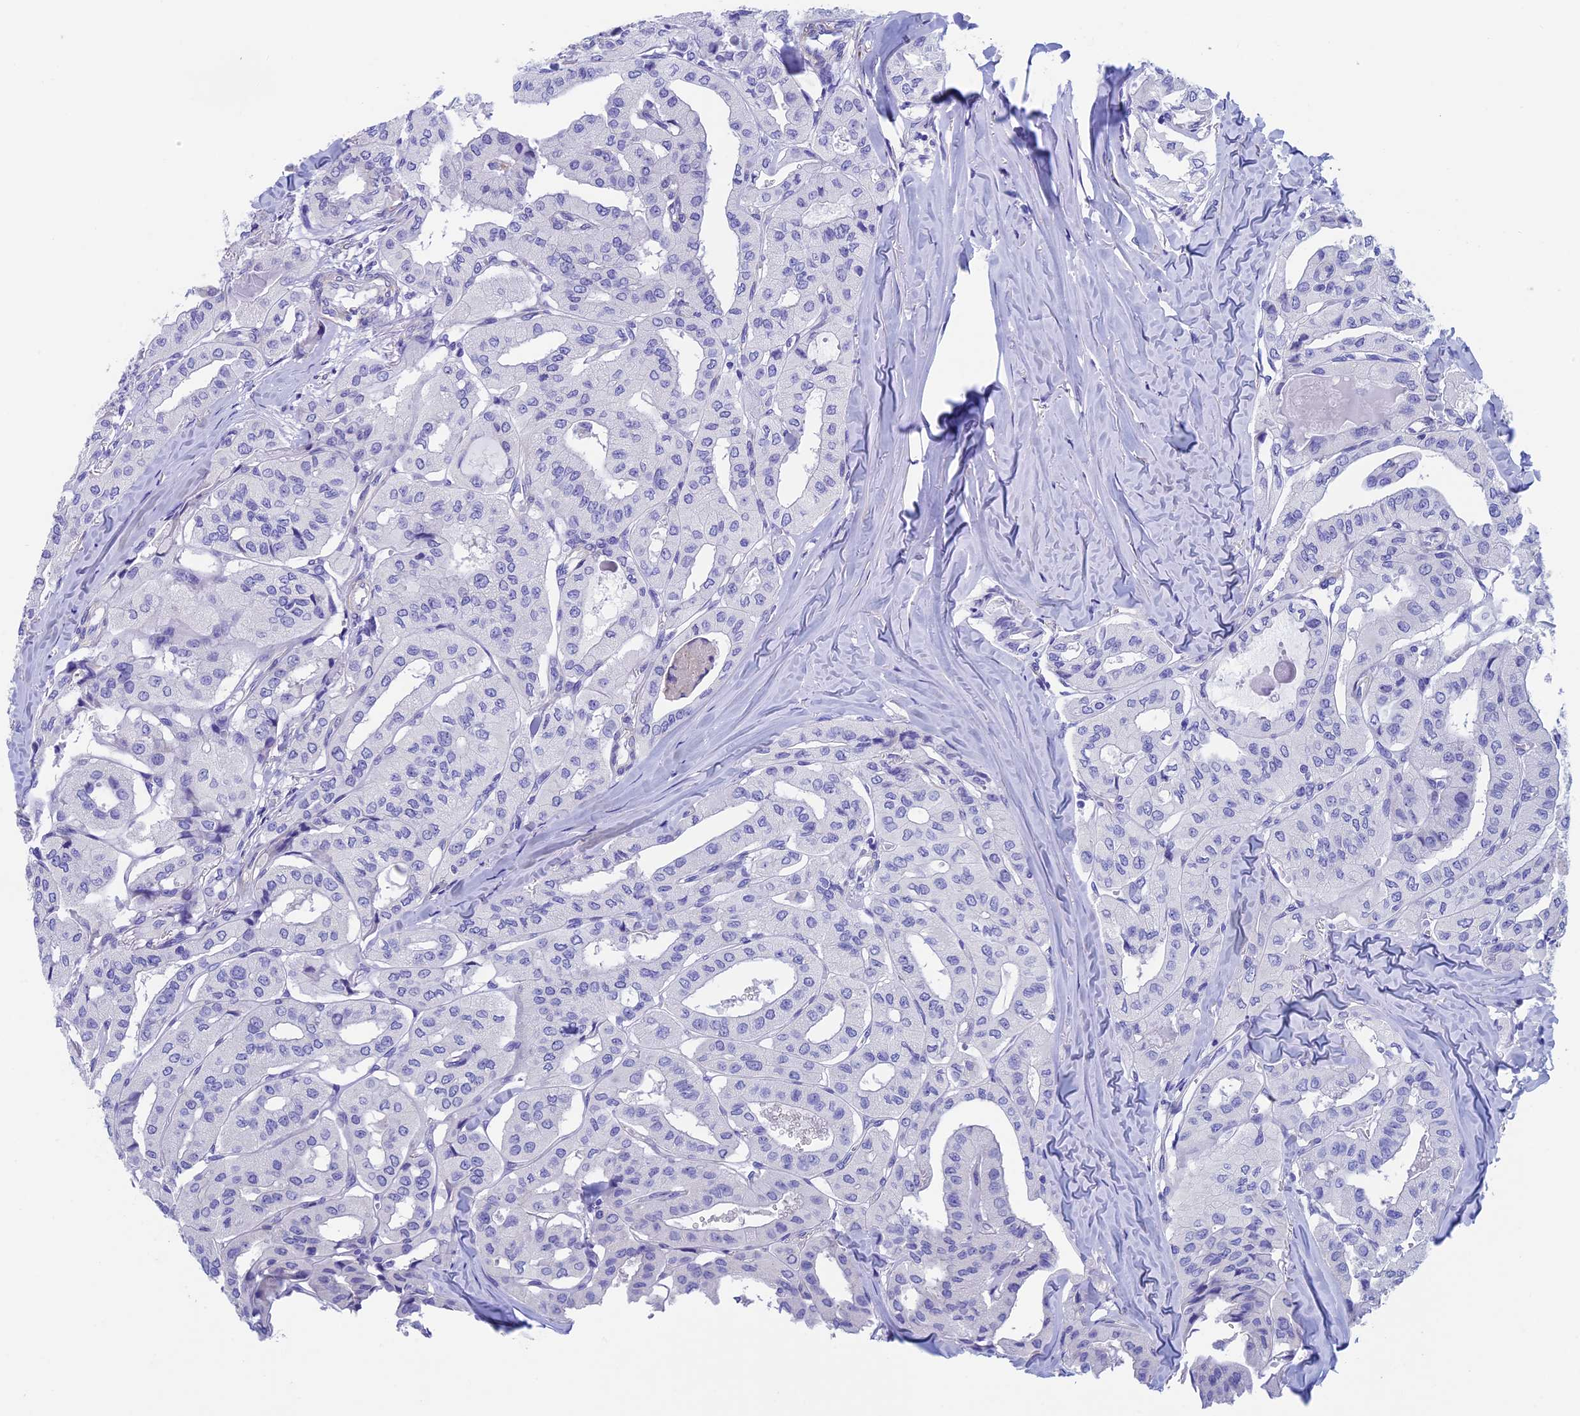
{"staining": {"intensity": "negative", "quantity": "none", "location": "none"}, "tissue": "thyroid cancer", "cell_type": "Tumor cells", "image_type": "cancer", "snomed": [{"axis": "morphology", "description": "Papillary adenocarcinoma, NOS"}, {"axis": "topography", "description": "Thyroid gland"}], "caption": "Immunohistochemistry (IHC) histopathology image of human thyroid papillary adenocarcinoma stained for a protein (brown), which reveals no expression in tumor cells.", "gene": "ADH7", "patient": {"sex": "female", "age": 59}}